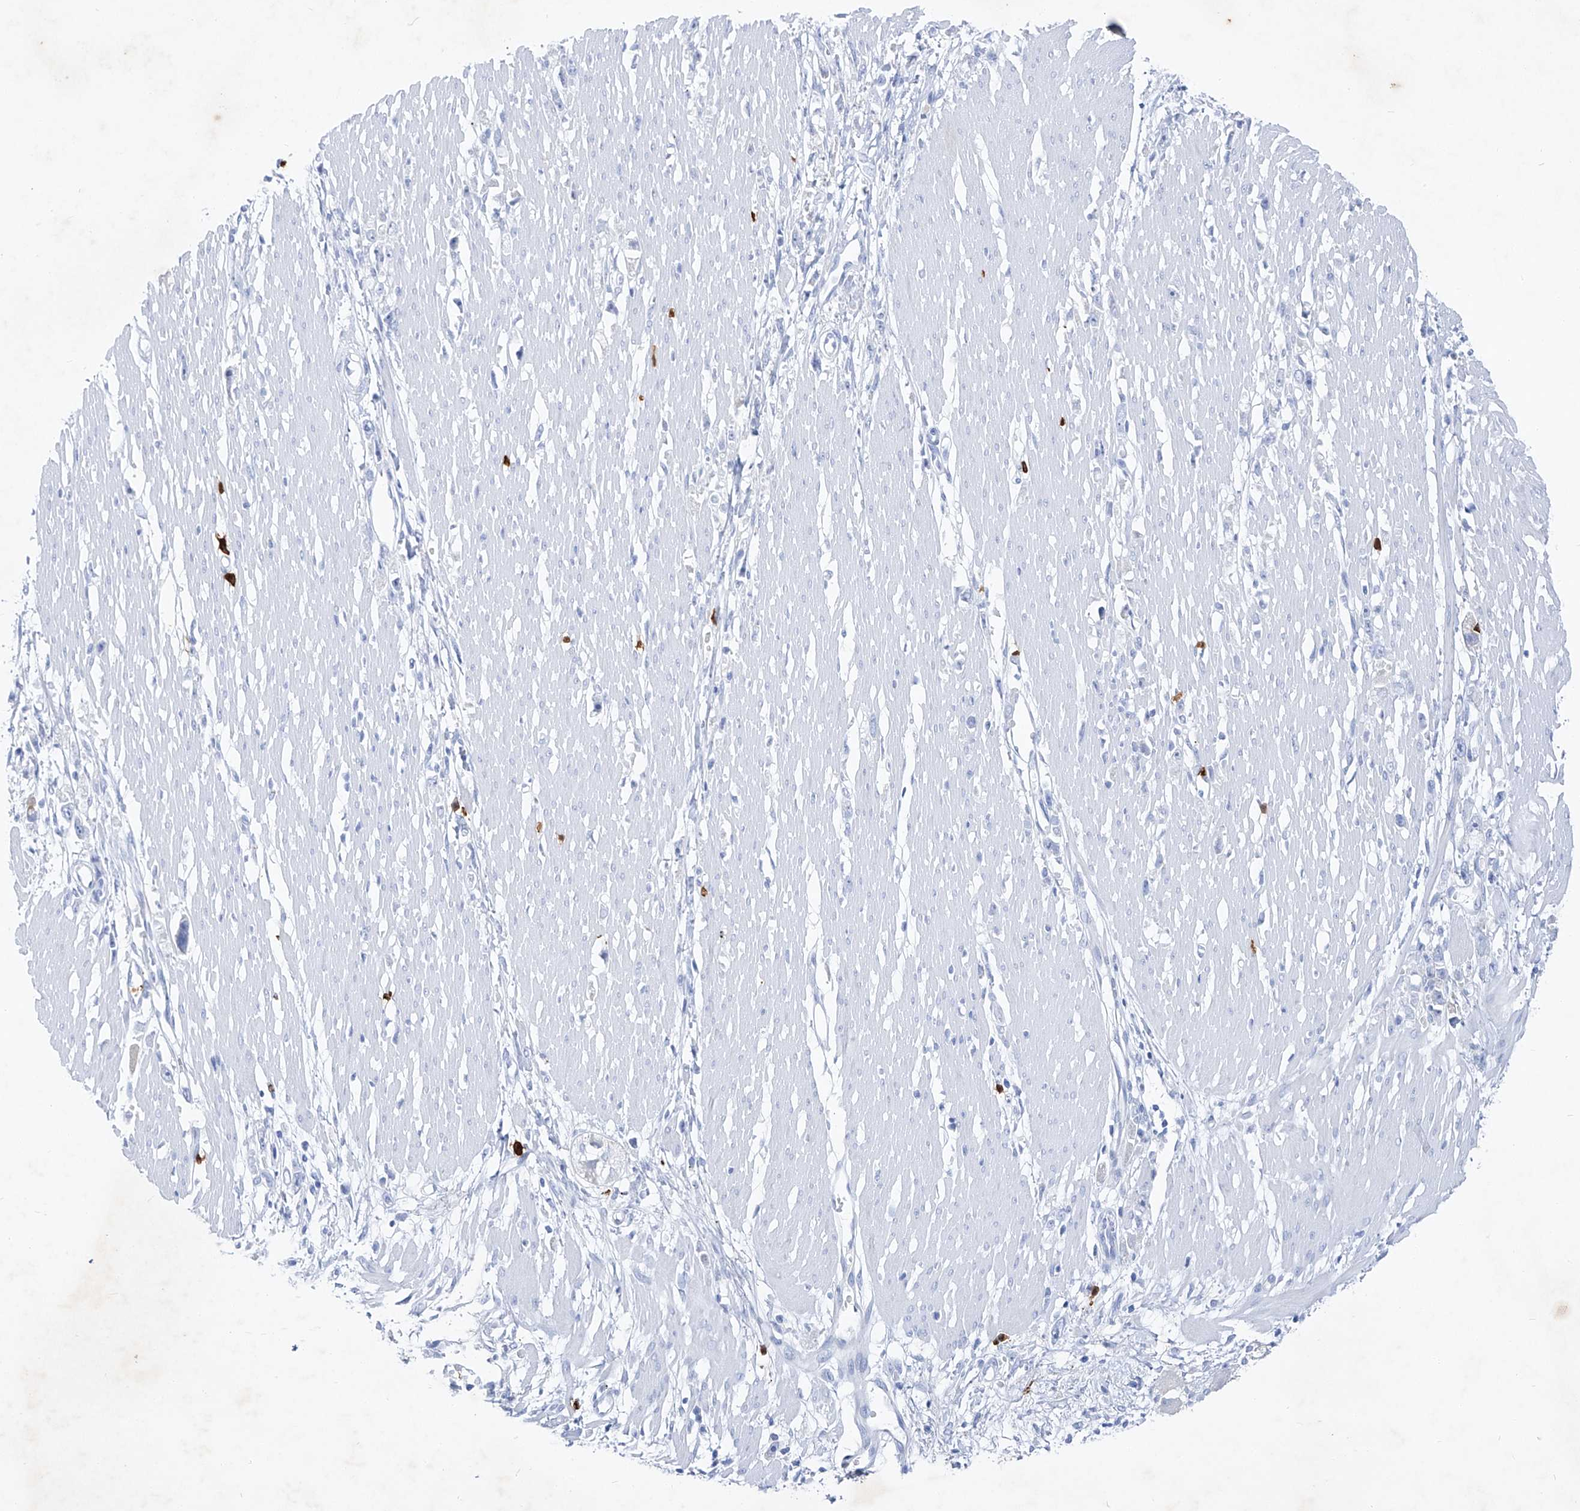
{"staining": {"intensity": "negative", "quantity": "none", "location": "none"}, "tissue": "stomach cancer", "cell_type": "Tumor cells", "image_type": "cancer", "snomed": [{"axis": "morphology", "description": "Adenocarcinoma, NOS"}, {"axis": "topography", "description": "Stomach"}], "caption": "Immunohistochemical staining of human stomach adenocarcinoma displays no significant positivity in tumor cells.", "gene": "FRS3", "patient": {"sex": "female", "age": 59}}